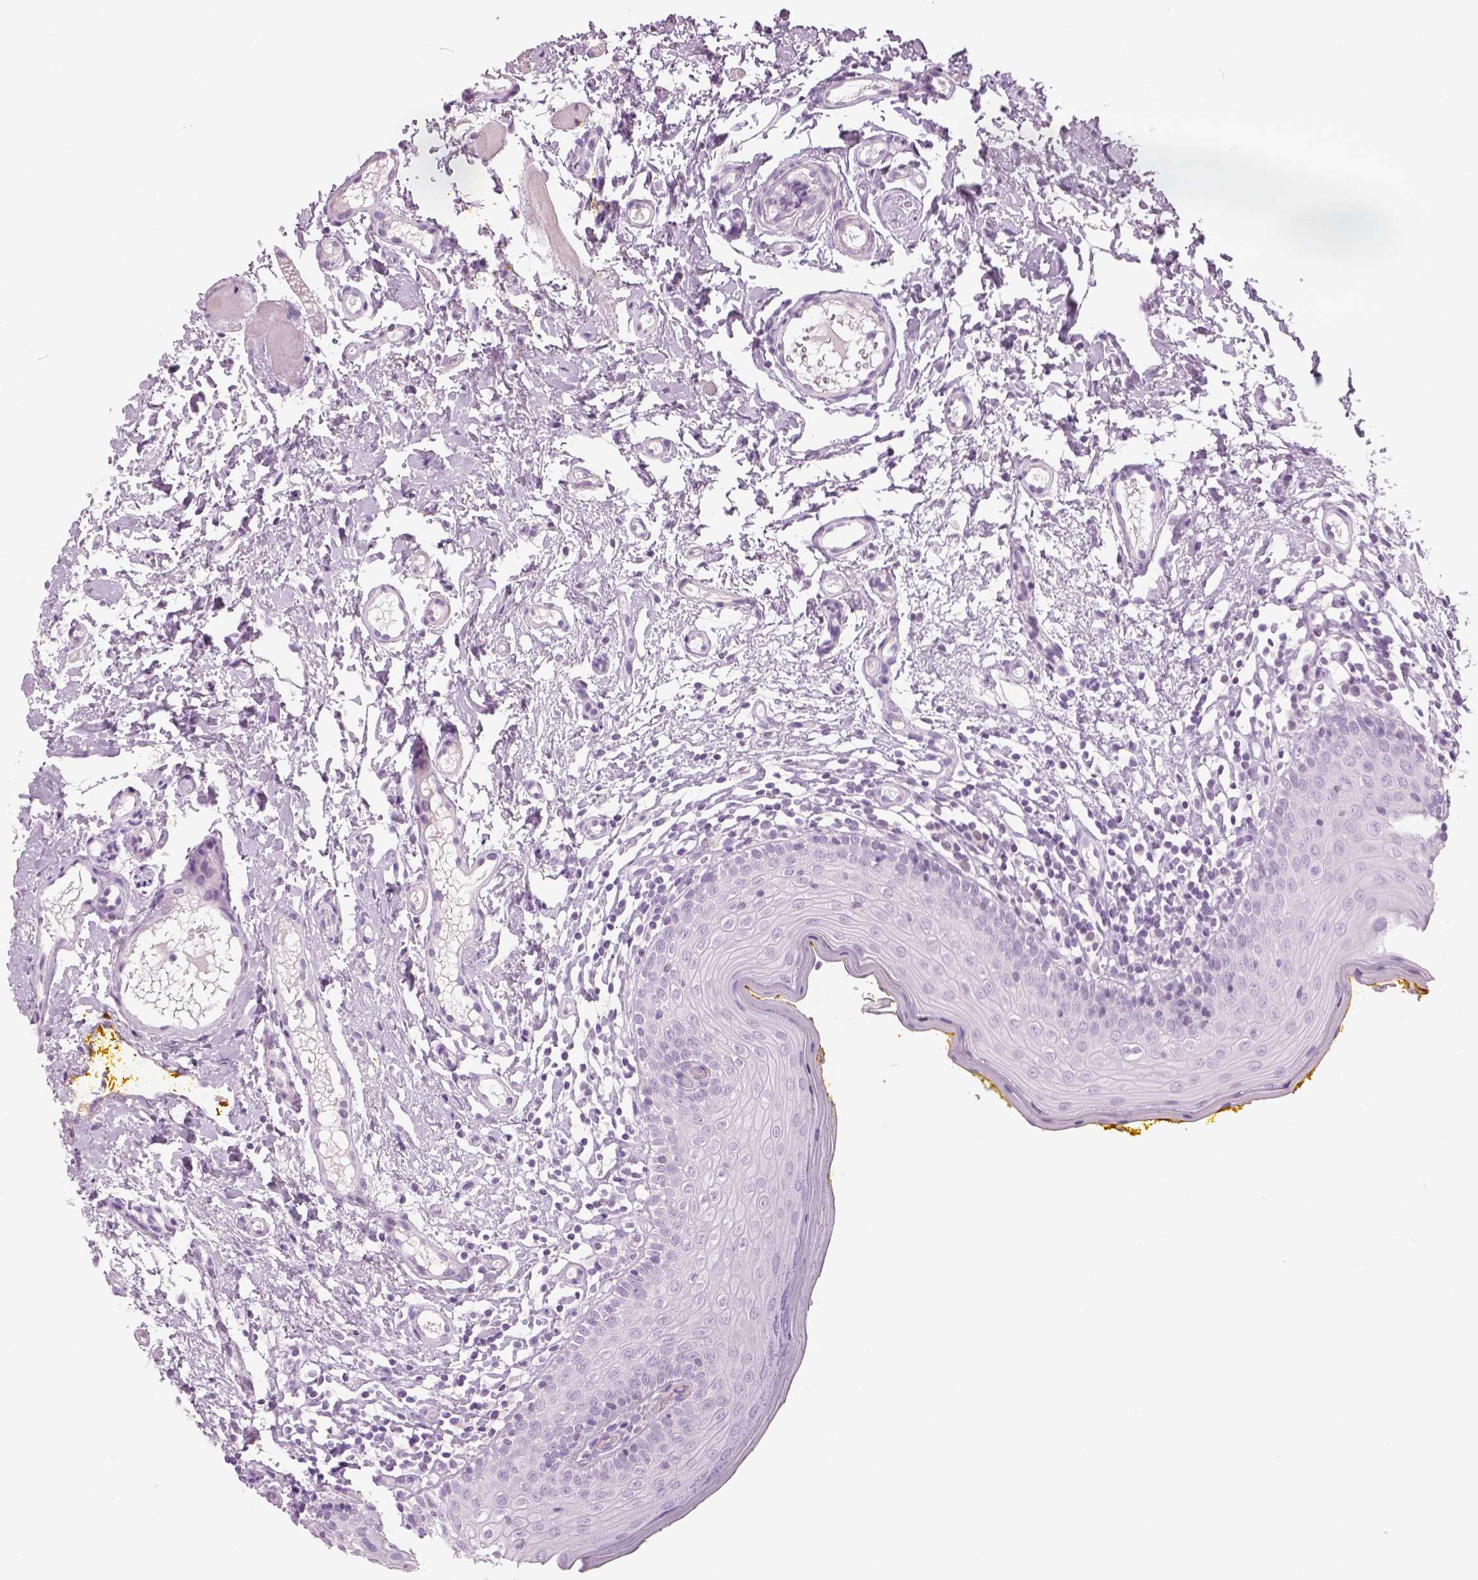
{"staining": {"intensity": "negative", "quantity": "none", "location": "none"}, "tissue": "oral mucosa", "cell_type": "Squamous epithelial cells", "image_type": "normal", "snomed": [{"axis": "morphology", "description": "Normal tissue, NOS"}, {"axis": "topography", "description": "Oral tissue"}, {"axis": "topography", "description": "Tounge, NOS"}], "caption": "The image displays no staining of squamous epithelial cells in unremarkable oral mucosa.", "gene": "GALM", "patient": {"sex": "female", "age": 58}}